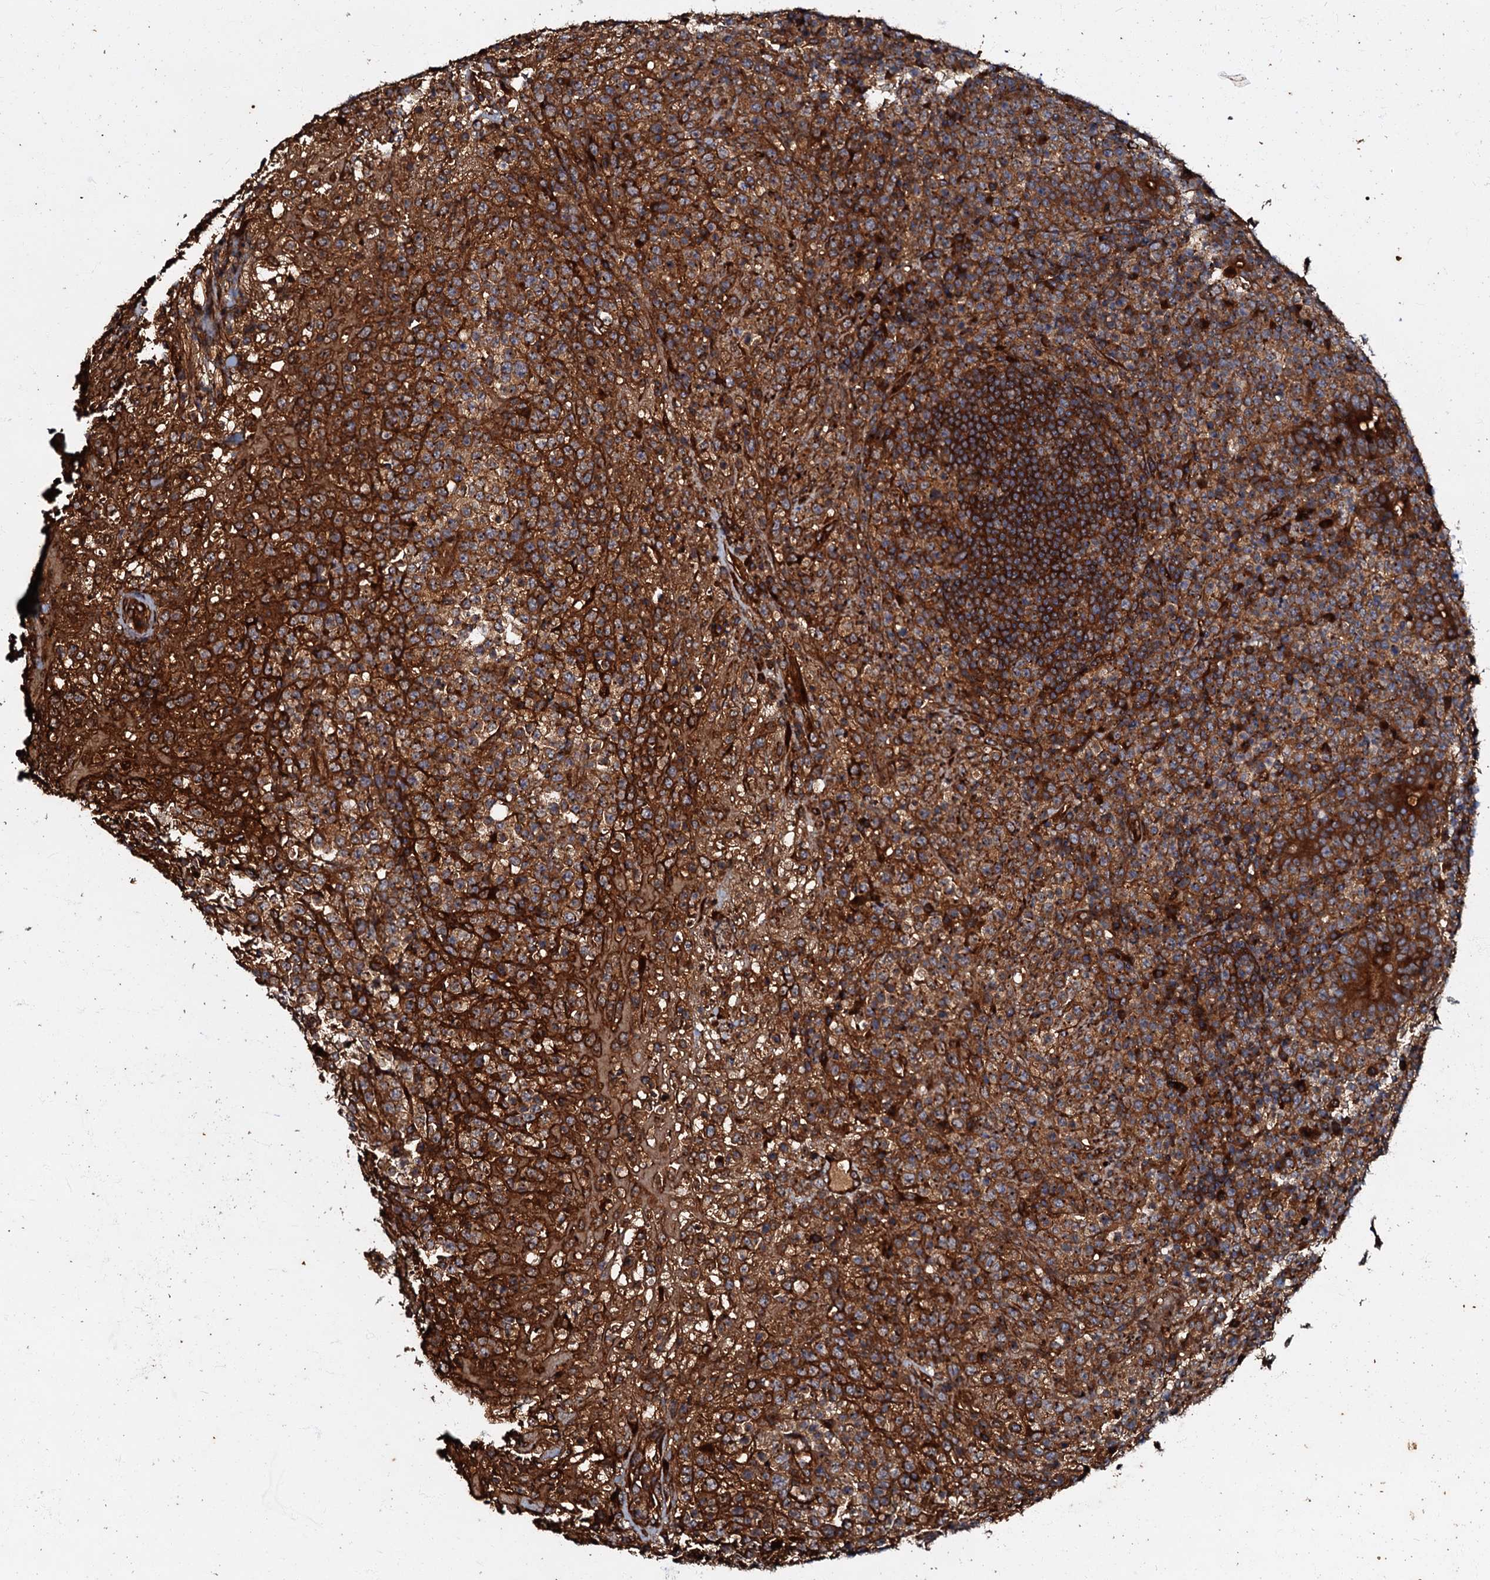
{"staining": {"intensity": "strong", "quantity": ">75%", "location": "cytoplasmic/membranous"}, "tissue": "lymphoma", "cell_type": "Tumor cells", "image_type": "cancer", "snomed": [{"axis": "morphology", "description": "Malignant lymphoma, non-Hodgkin's type, High grade"}, {"axis": "topography", "description": "Colon"}], "caption": "Protein staining displays strong cytoplasmic/membranous positivity in about >75% of tumor cells in high-grade malignant lymphoma, non-Hodgkin's type.", "gene": "BLOC1S6", "patient": {"sex": "female", "age": 53}}